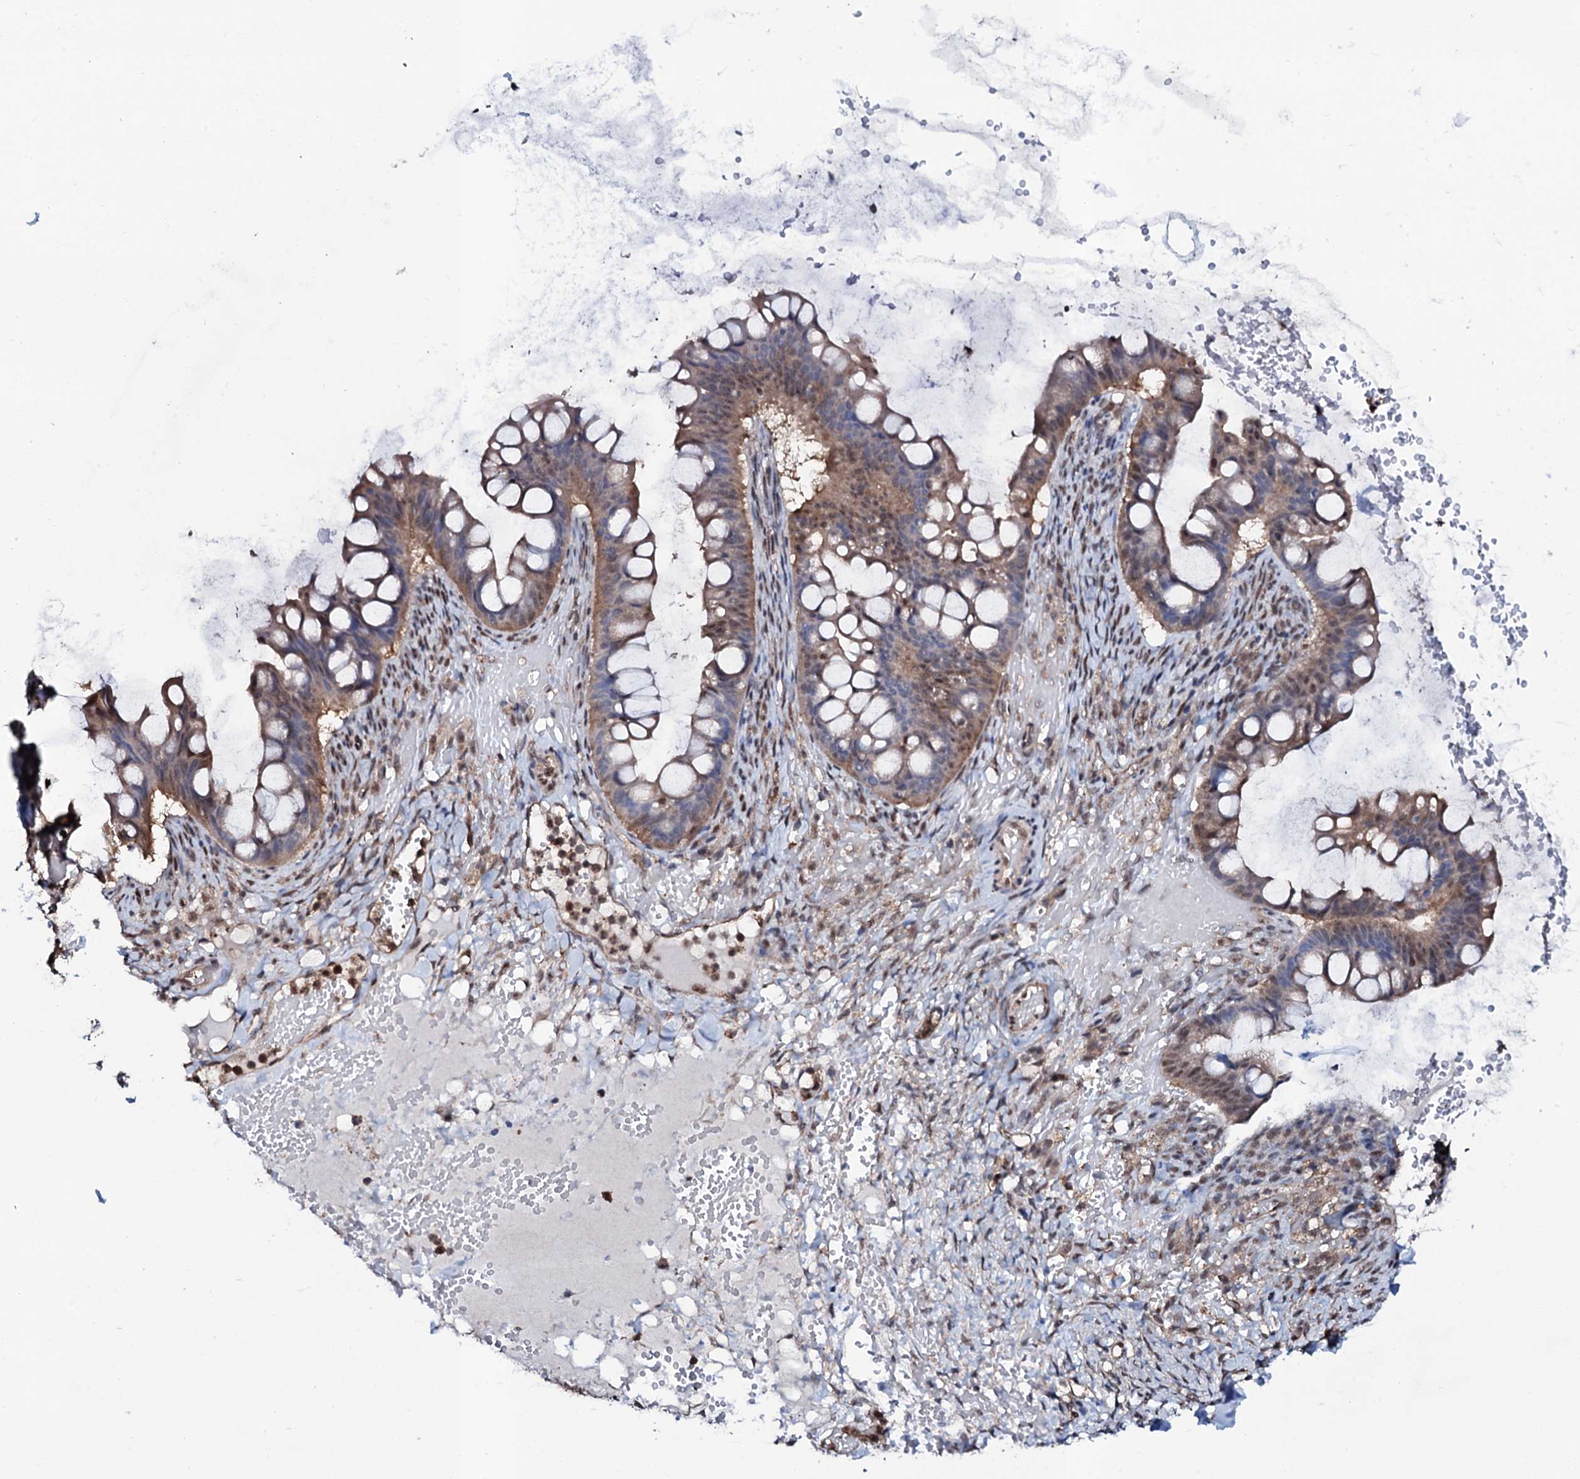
{"staining": {"intensity": "weak", "quantity": ">75%", "location": "cytoplasmic/membranous,nuclear"}, "tissue": "ovarian cancer", "cell_type": "Tumor cells", "image_type": "cancer", "snomed": [{"axis": "morphology", "description": "Cystadenocarcinoma, mucinous, NOS"}, {"axis": "topography", "description": "Ovary"}], "caption": "IHC image of neoplastic tissue: ovarian mucinous cystadenocarcinoma stained using IHC reveals low levels of weak protein expression localized specifically in the cytoplasmic/membranous and nuclear of tumor cells, appearing as a cytoplasmic/membranous and nuclear brown color.", "gene": "COG6", "patient": {"sex": "female", "age": 73}}